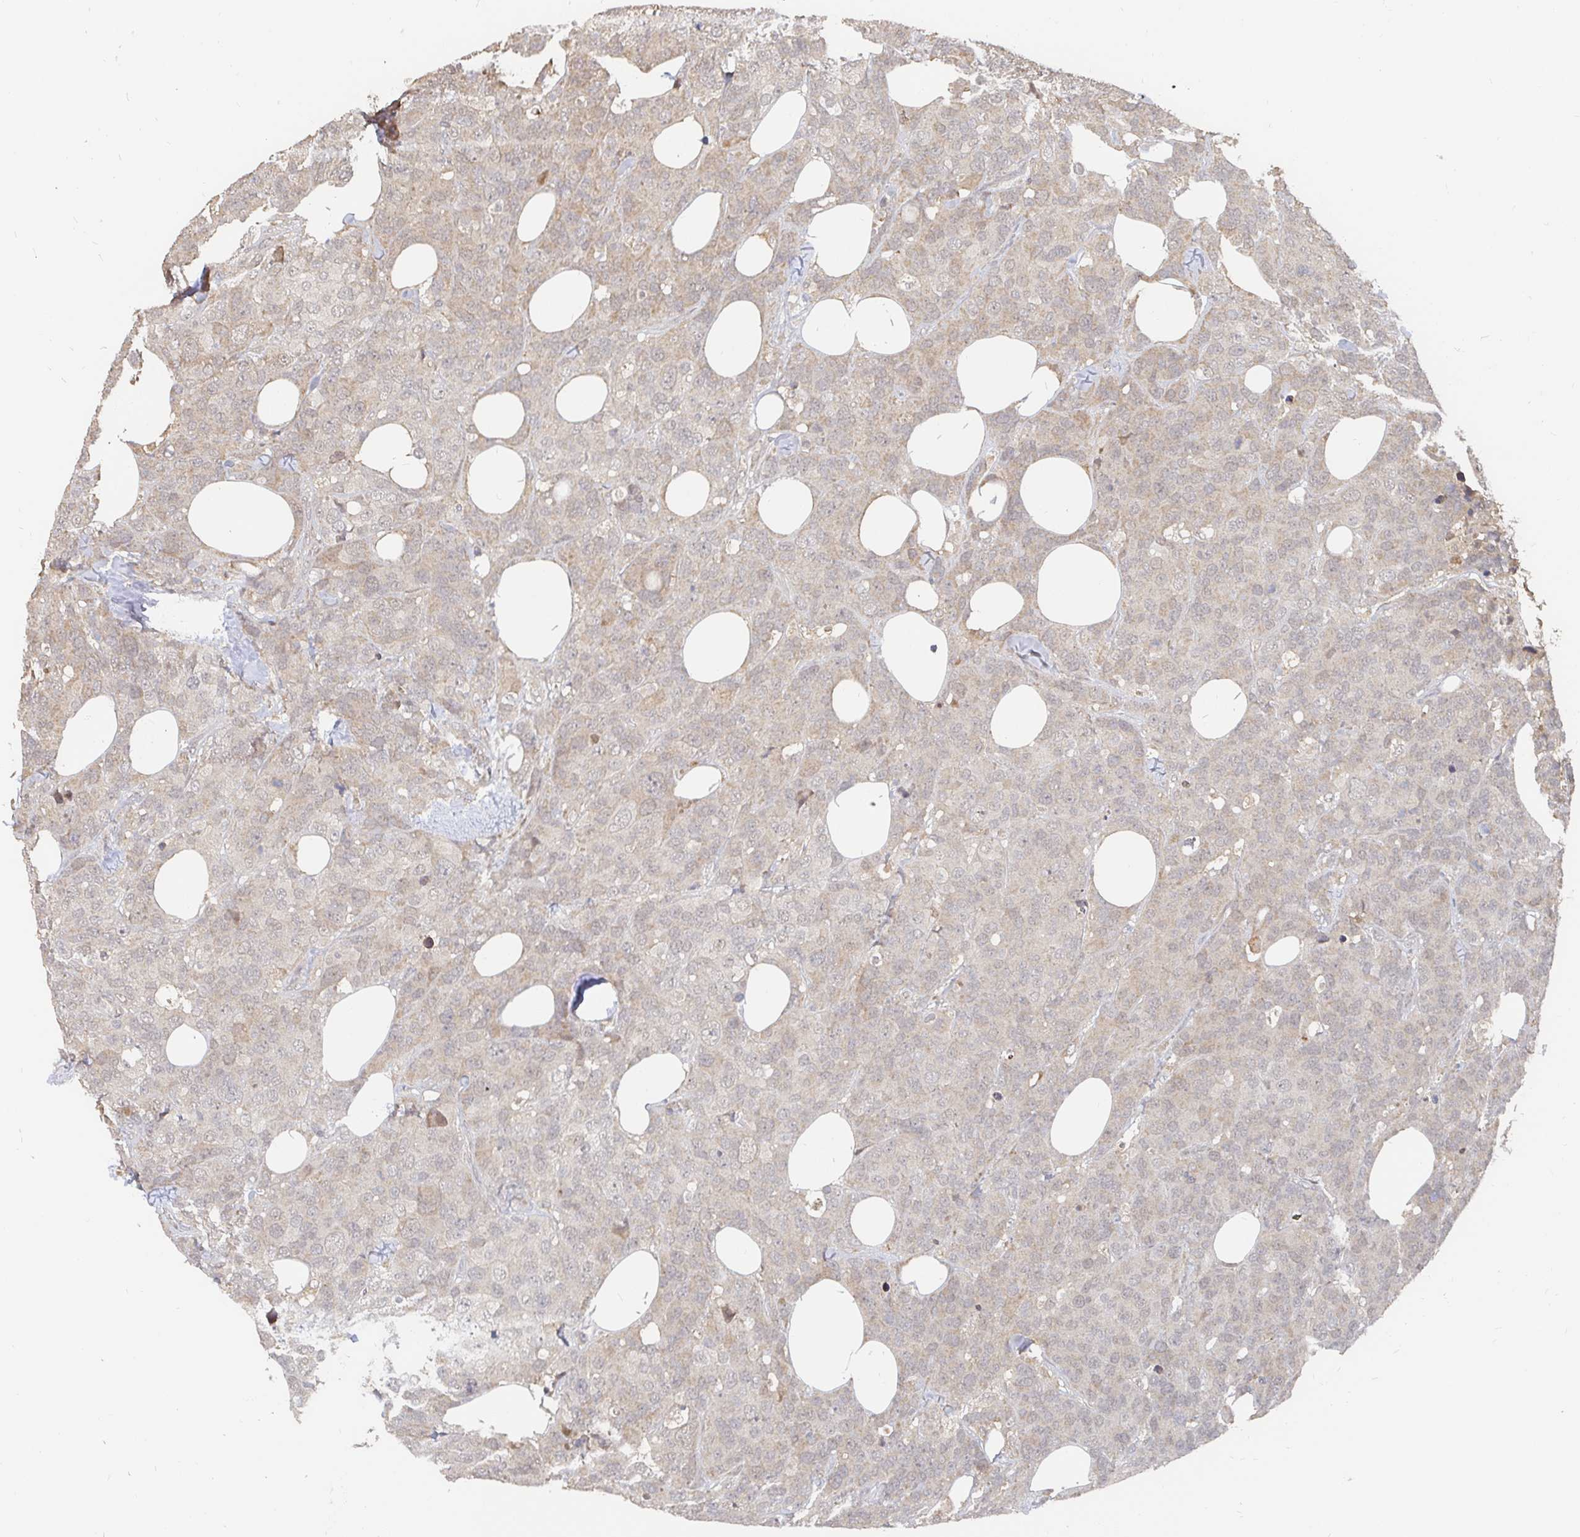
{"staining": {"intensity": "weak", "quantity": "25%-75%", "location": "cytoplasmic/membranous"}, "tissue": "breast cancer", "cell_type": "Tumor cells", "image_type": "cancer", "snomed": [{"axis": "morphology", "description": "Lobular carcinoma"}, {"axis": "topography", "description": "Breast"}], "caption": "Brown immunohistochemical staining in human breast cancer (lobular carcinoma) reveals weak cytoplasmic/membranous staining in about 25%-75% of tumor cells.", "gene": "LRP5", "patient": {"sex": "female", "age": 59}}